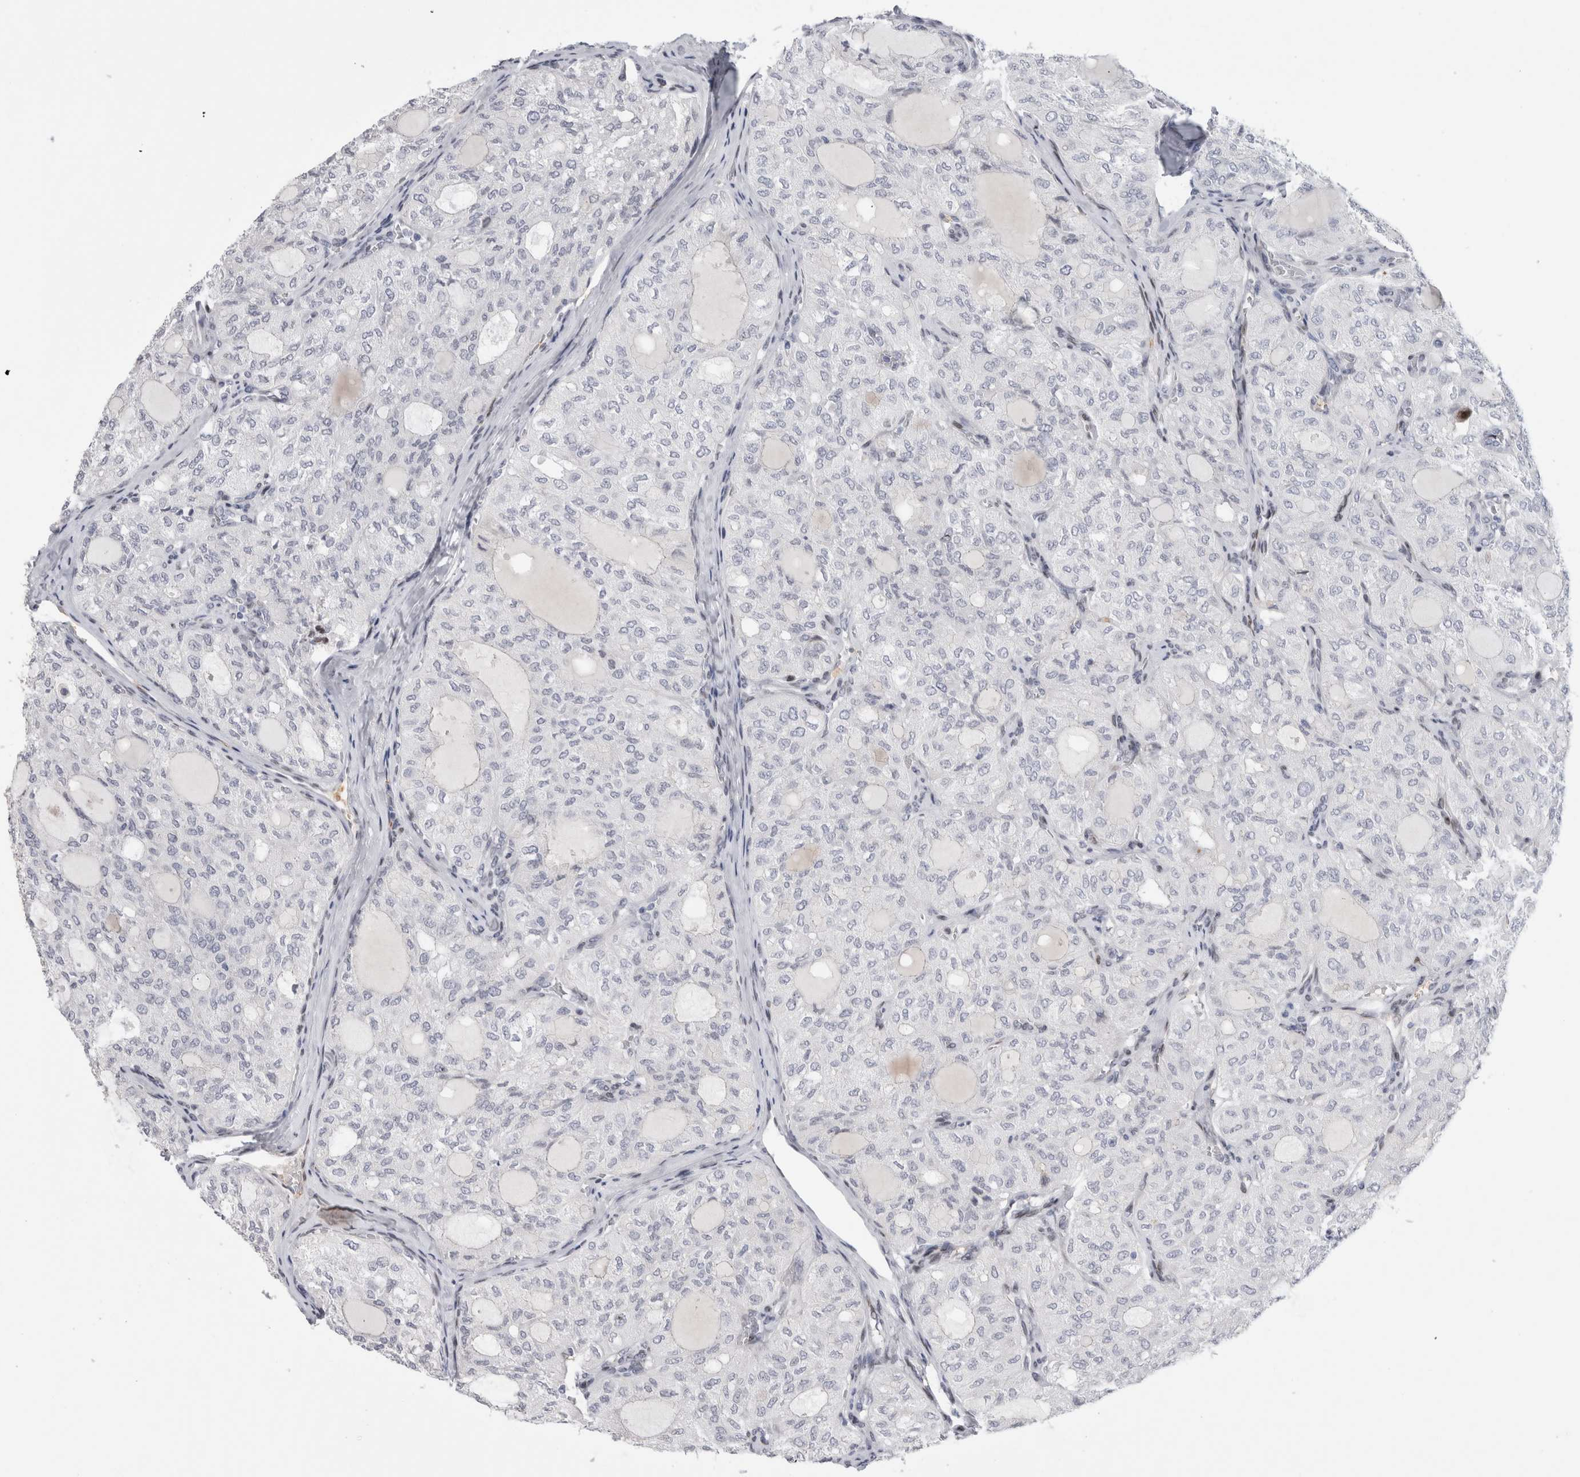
{"staining": {"intensity": "negative", "quantity": "none", "location": "none"}, "tissue": "thyroid cancer", "cell_type": "Tumor cells", "image_type": "cancer", "snomed": [{"axis": "morphology", "description": "Follicular adenoma carcinoma, NOS"}, {"axis": "topography", "description": "Thyroid gland"}], "caption": "Image shows no significant protein staining in tumor cells of thyroid cancer (follicular adenoma carcinoma).", "gene": "DMTN", "patient": {"sex": "male", "age": 75}}